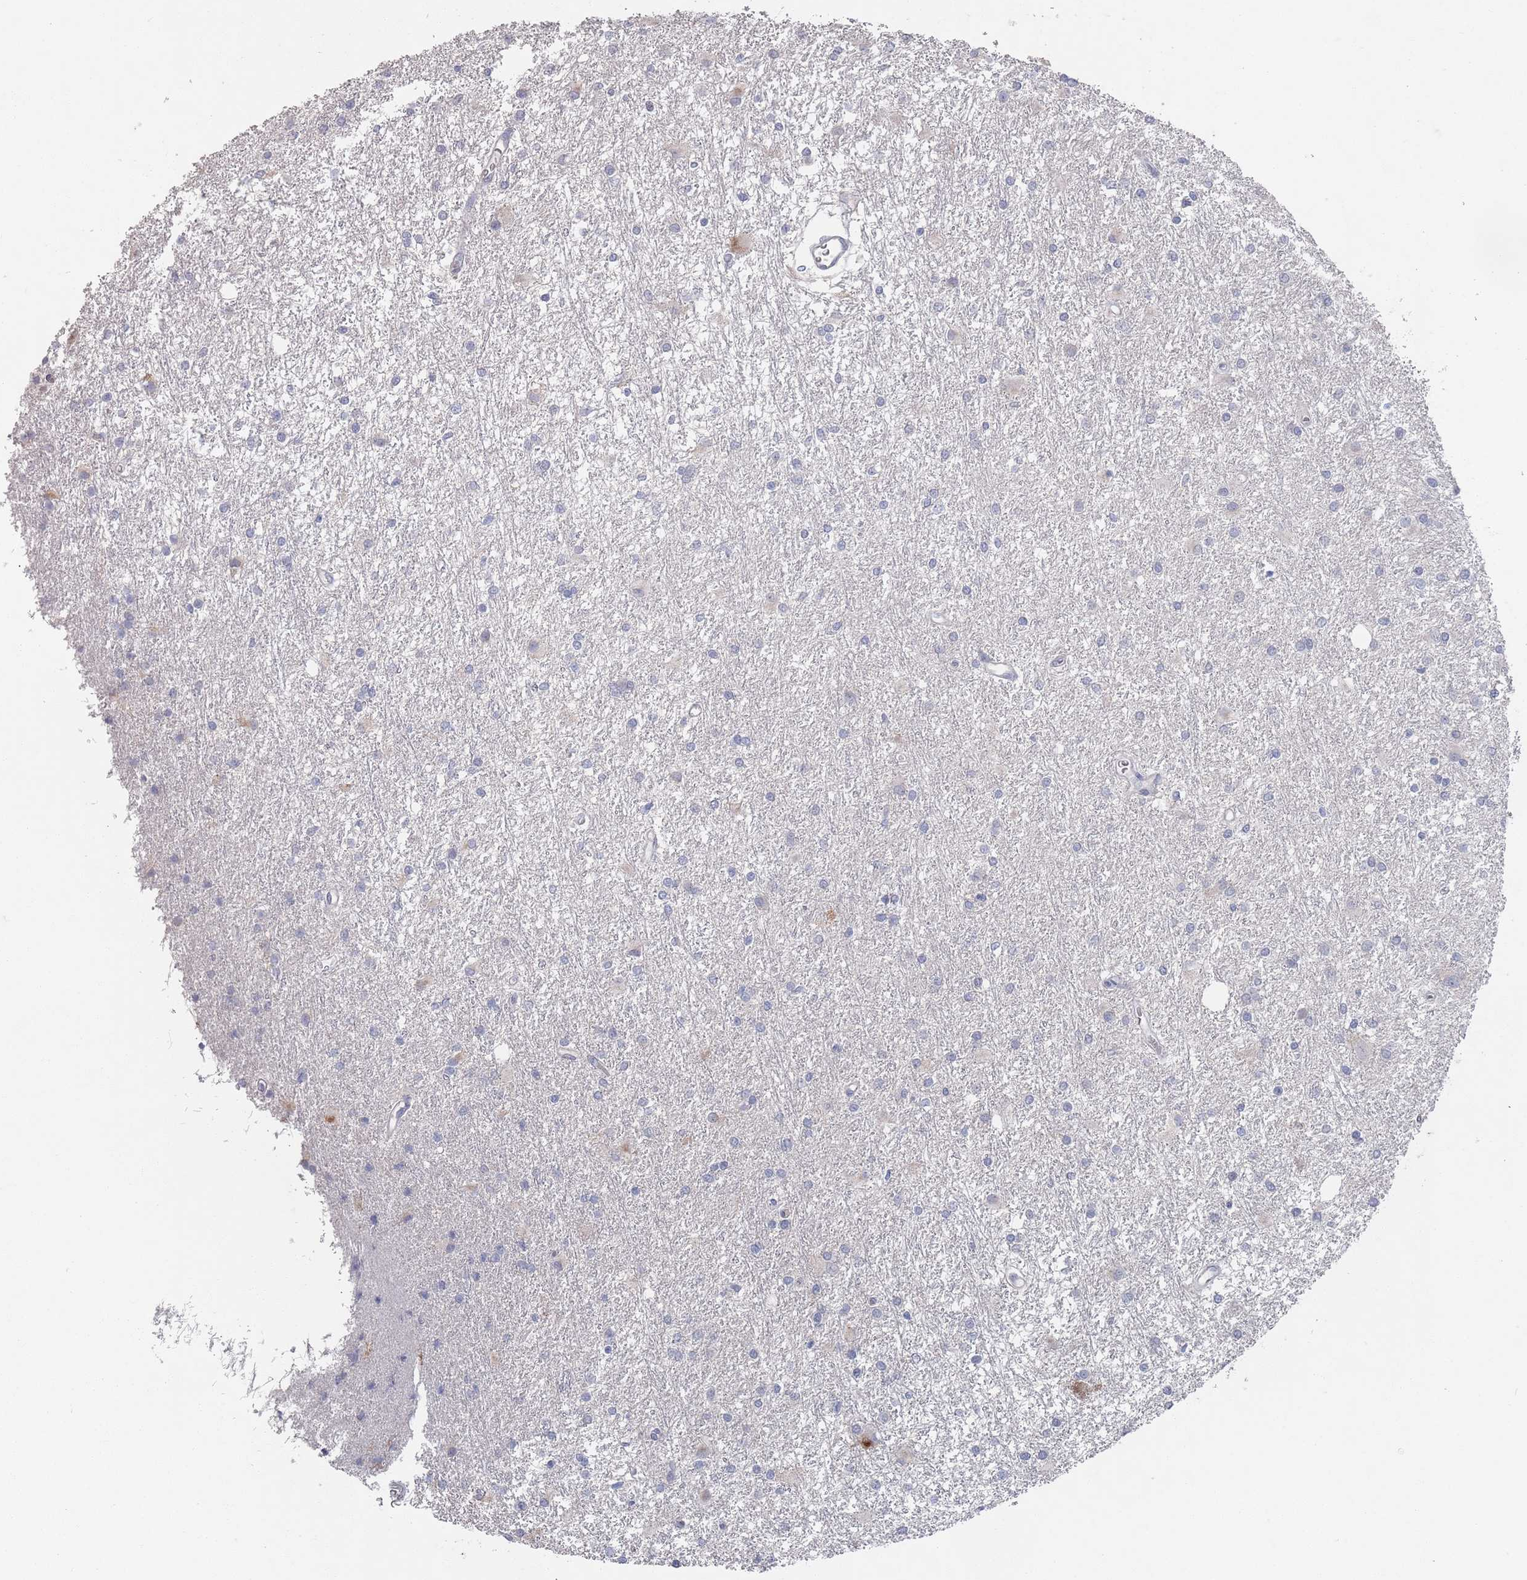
{"staining": {"intensity": "negative", "quantity": "none", "location": "none"}, "tissue": "glioma", "cell_type": "Tumor cells", "image_type": "cancer", "snomed": [{"axis": "morphology", "description": "Glioma, malignant, High grade"}, {"axis": "topography", "description": "Brain"}], "caption": "An immunohistochemistry micrograph of glioma is shown. There is no staining in tumor cells of glioma.", "gene": "PROM2", "patient": {"sex": "female", "age": 50}}